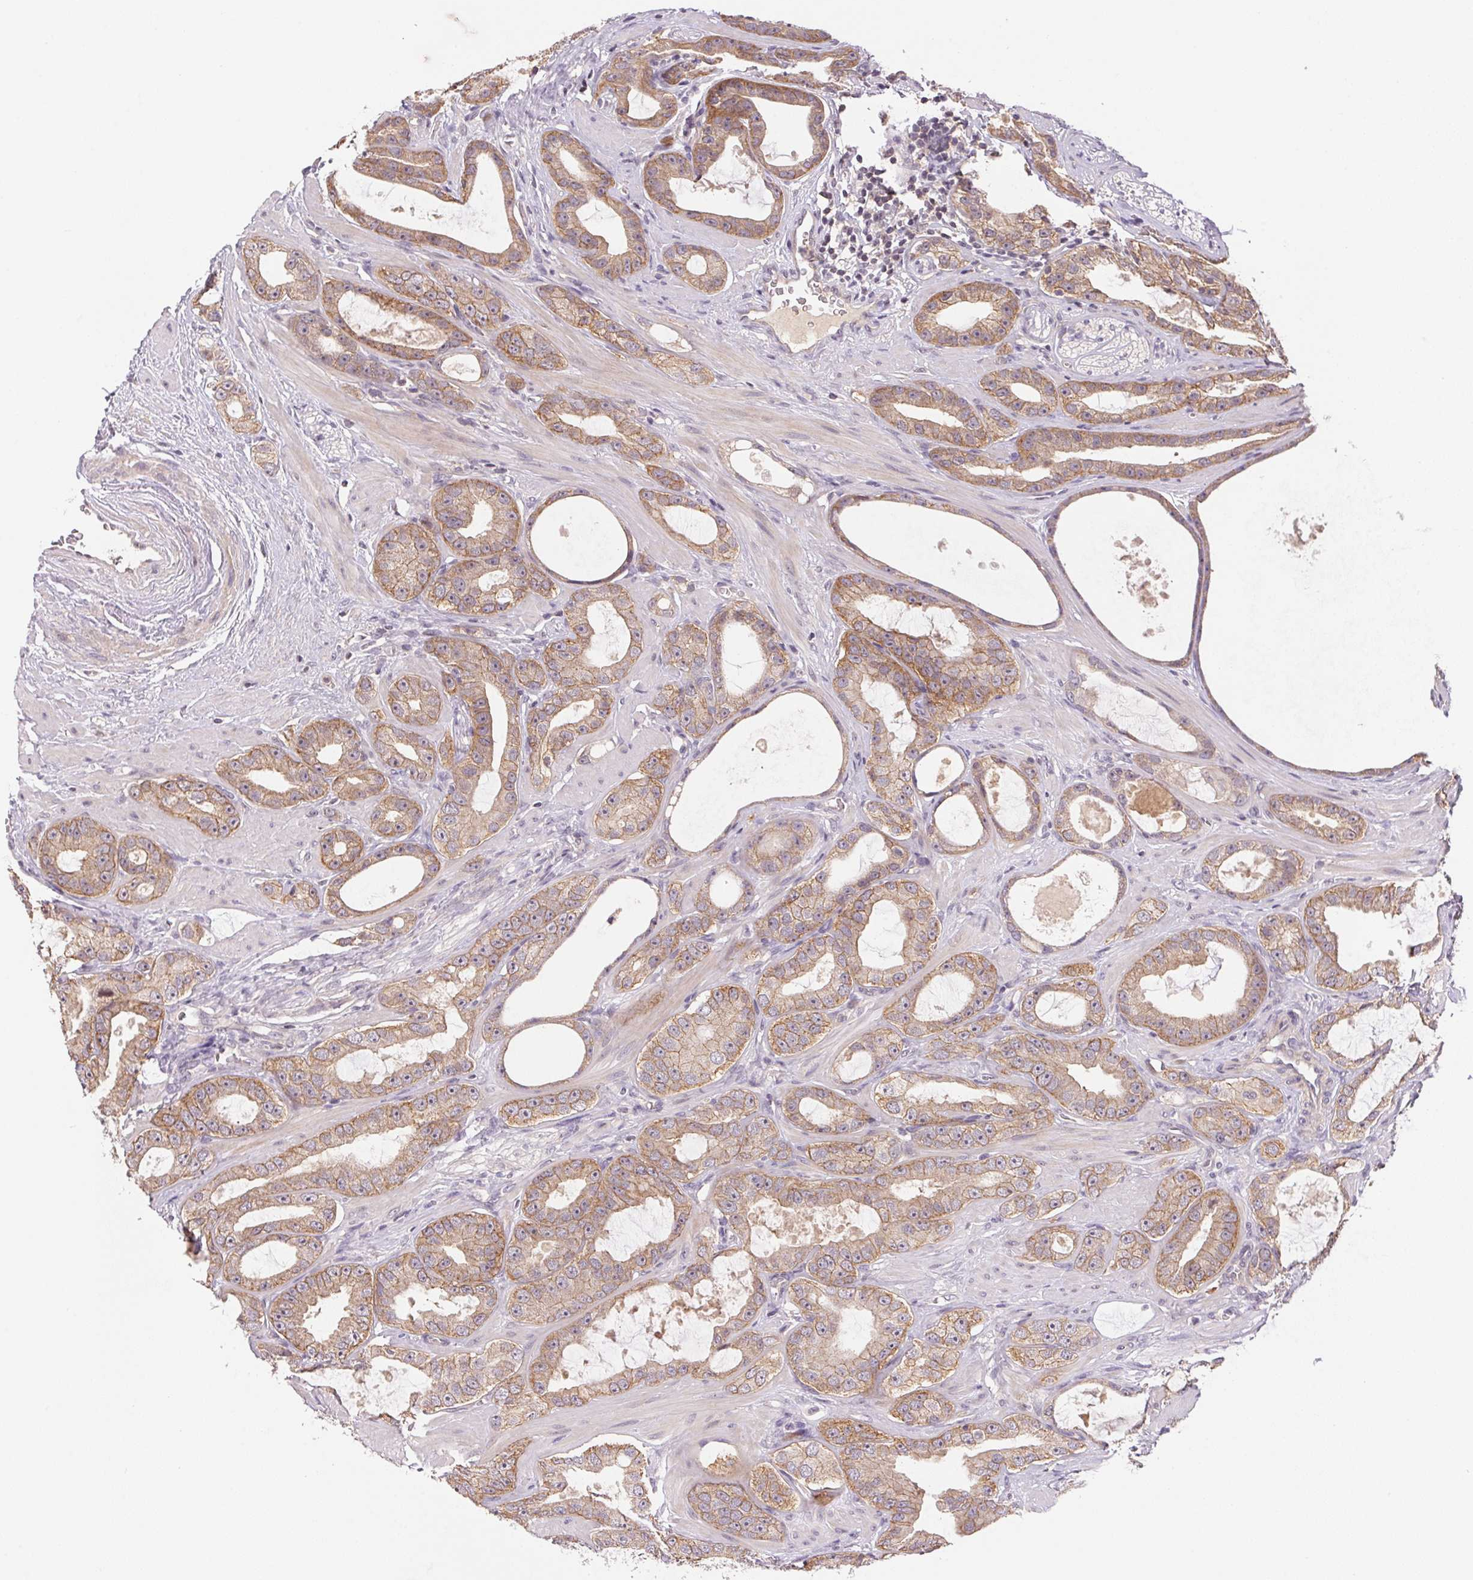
{"staining": {"intensity": "moderate", "quantity": ">75%", "location": "cytoplasmic/membranous"}, "tissue": "prostate cancer", "cell_type": "Tumor cells", "image_type": "cancer", "snomed": [{"axis": "morphology", "description": "Adenocarcinoma, High grade"}, {"axis": "topography", "description": "Prostate"}], "caption": "Prostate cancer (adenocarcinoma (high-grade)) stained with DAB immunohistochemistry (IHC) exhibits medium levels of moderate cytoplasmic/membranous positivity in about >75% of tumor cells.", "gene": "BNIP5", "patient": {"sex": "male", "age": 65}}